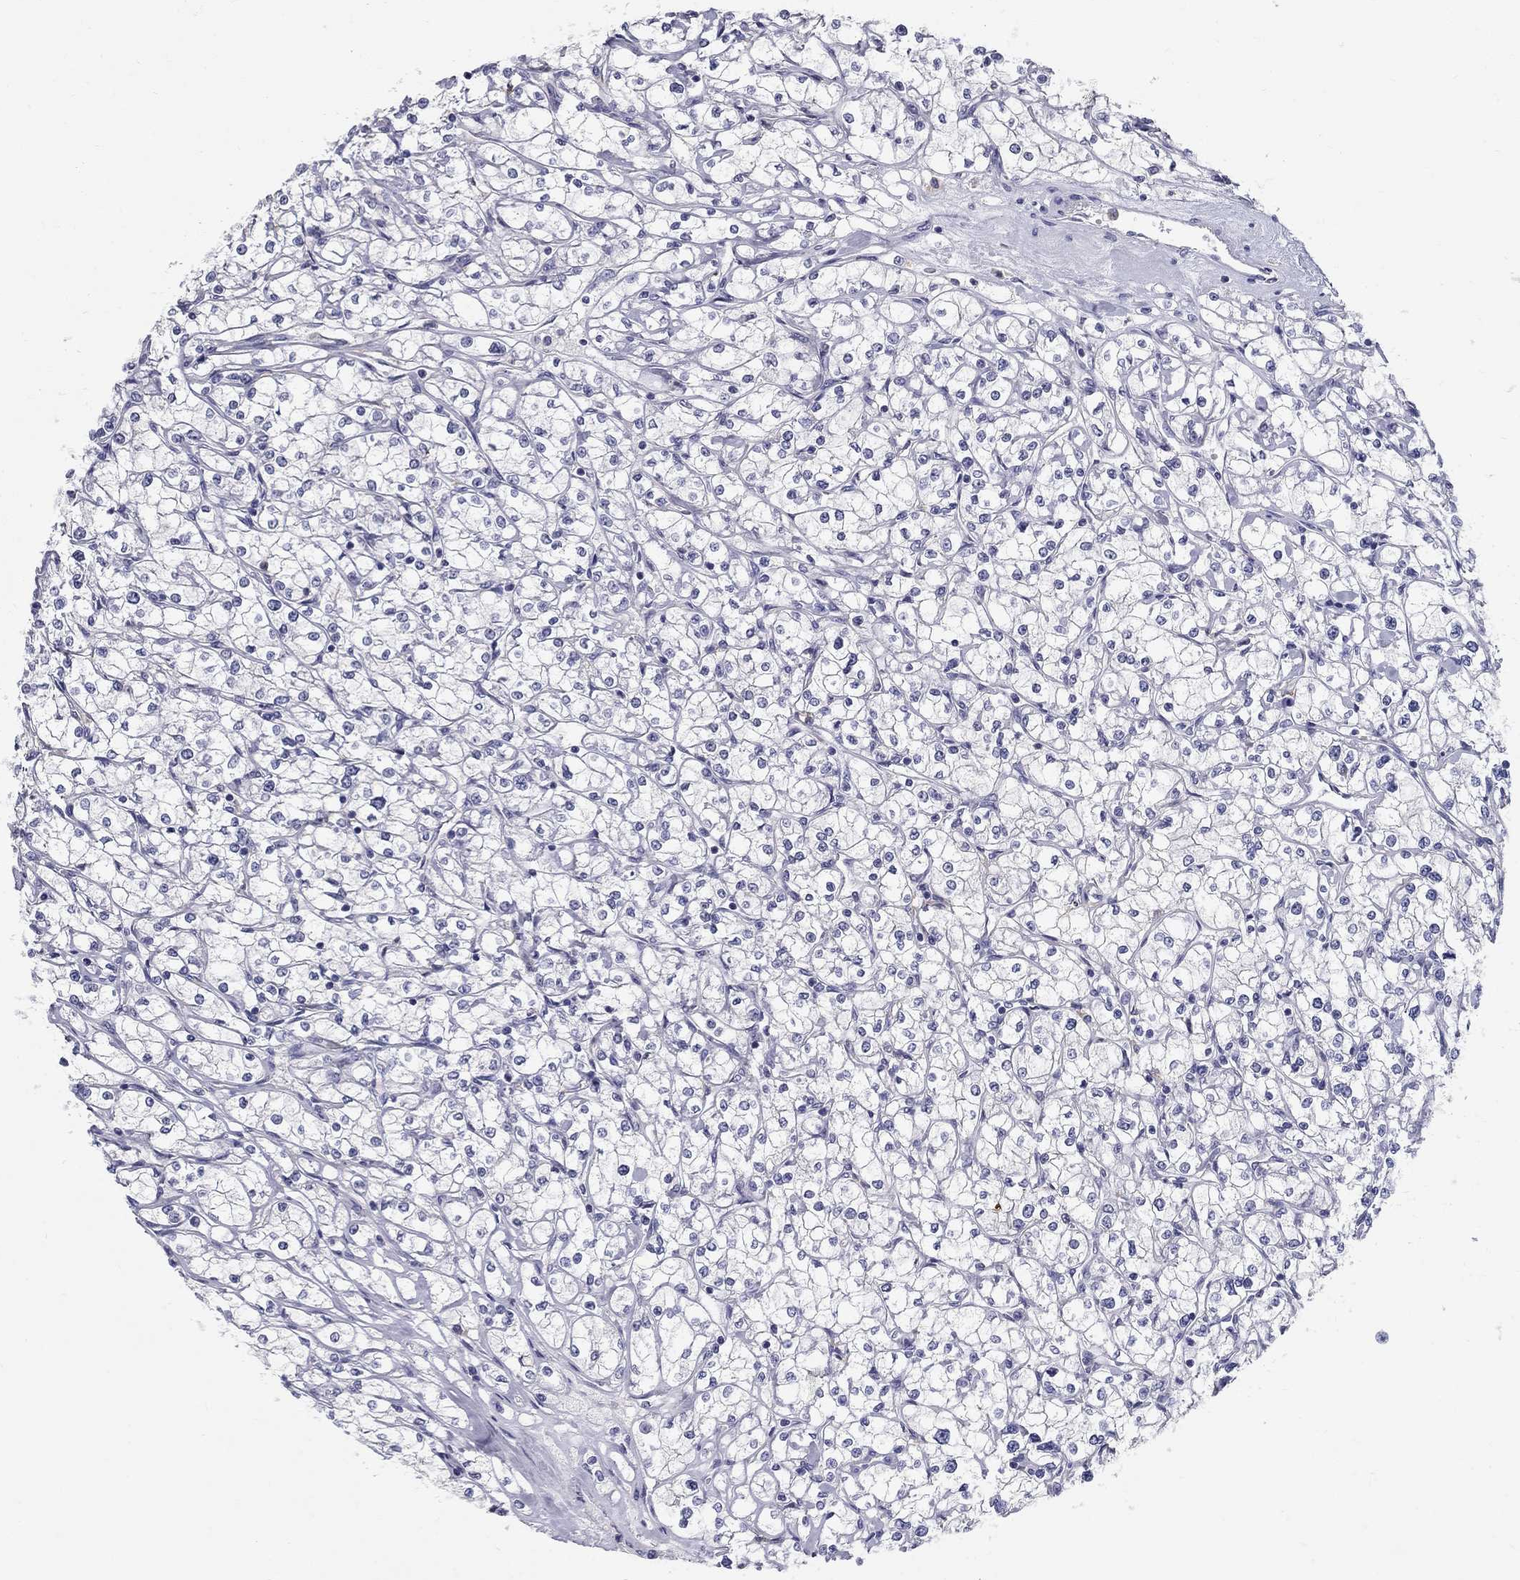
{"staining": {"intensity": "negative", "quantity": "none", "location": "none"}, "tissue": "renal cancer", "cell_type": "Tumor cells", "image_type": "cancer", "snomed": [{"axis": "morphology", "description": "Adenocarcinoma, NOS"}, {"axis": "topography", "description": "Kidney"}], "caption": "Immunohistochemistry histopathology image of human renal cancer (adenocarcinoma) stained for a protein (brown), which displays no expression in tumor cells. Brightfield microscopy of immunohistochemistry (IHC) stained with DAB (3,3'-diaminobenzidine) (brown) and hematoxylin (blue), captured at high magnification.", "gene": "TP53TG5", "patient": {"sex": "male", "age": 67}}